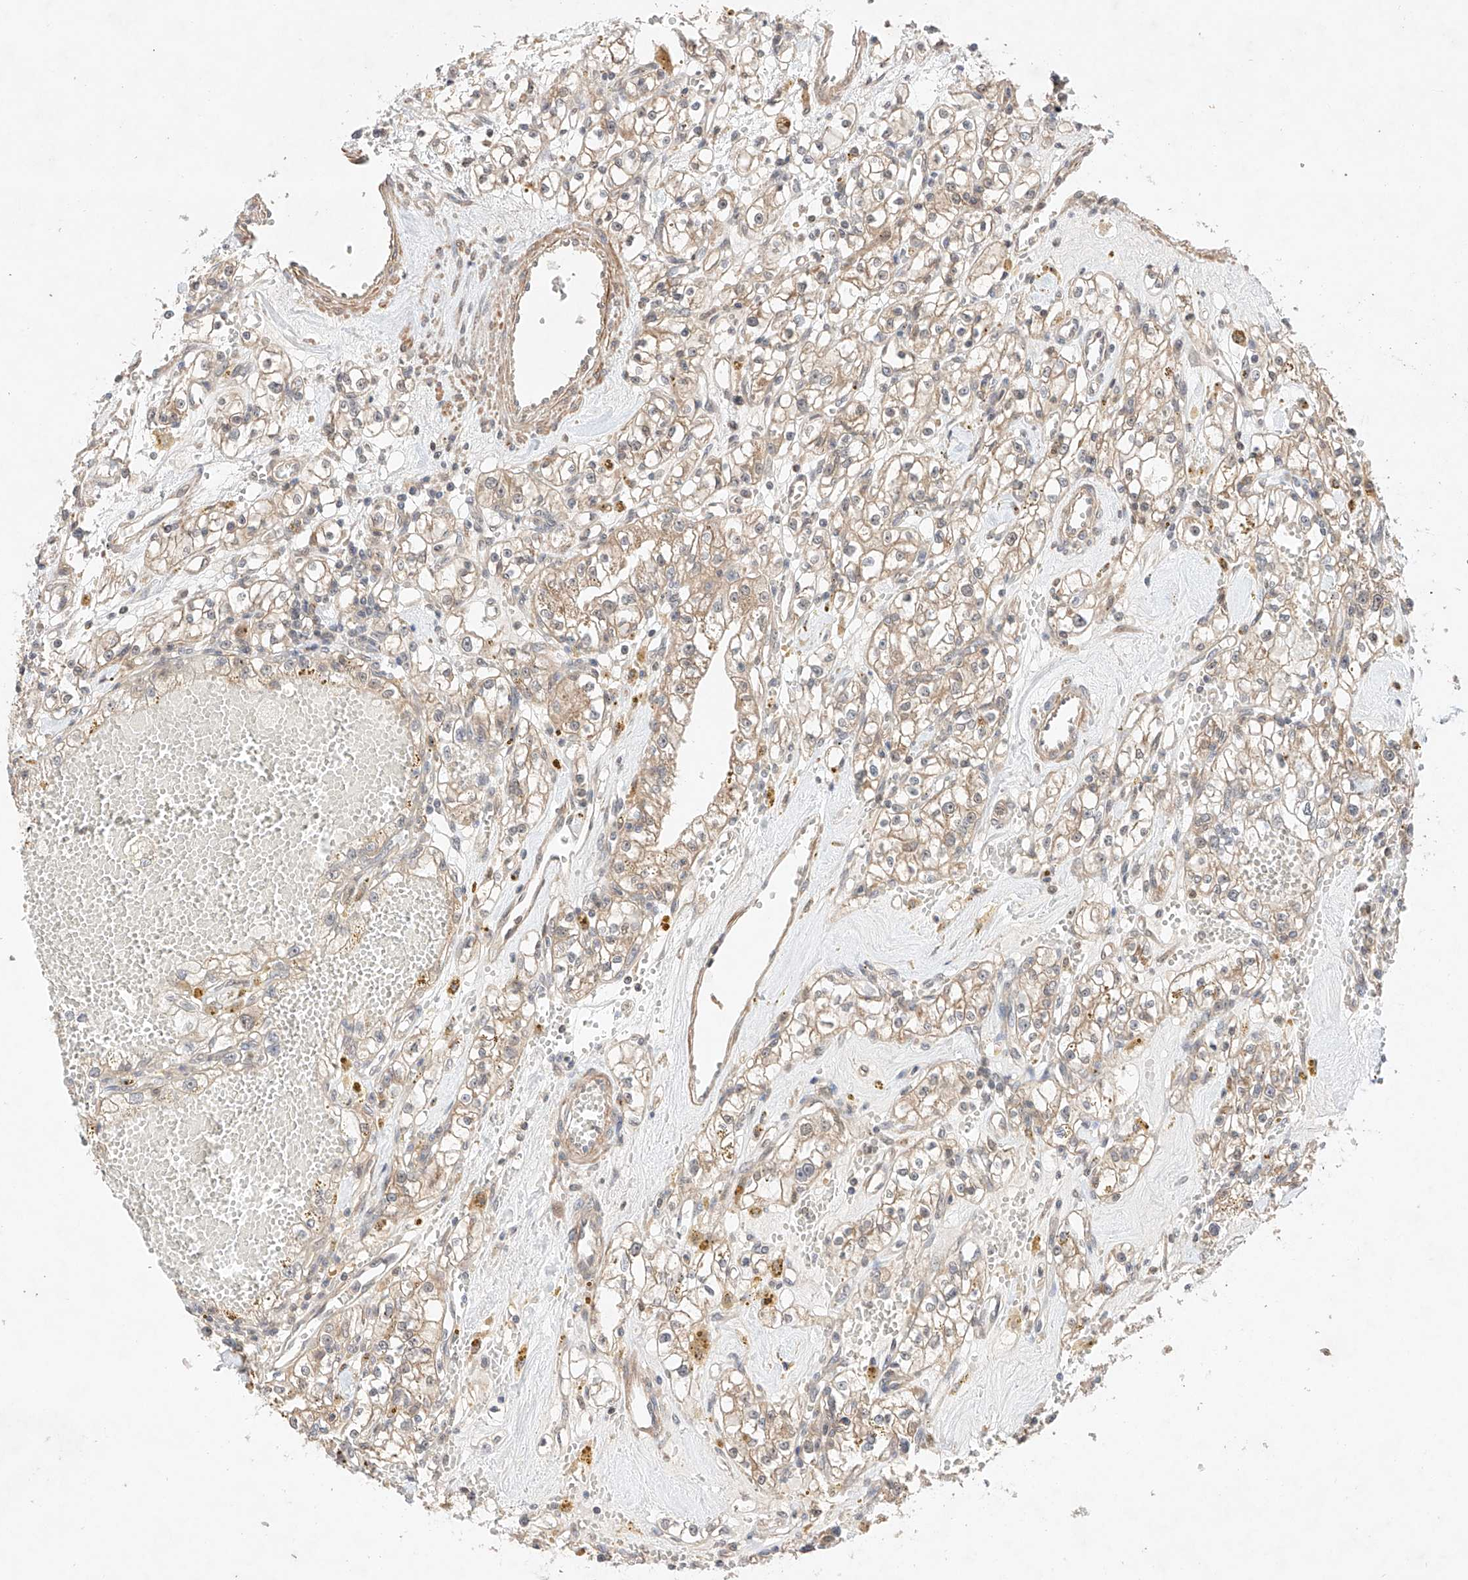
{"staining": {"intensity": "negative", "quantity": "none", "location": "none"}, "tissue": "renal cancer", "cell_type": "Tumor cells", "image_type": "cancer", "snomed": [{"axis": "morphology", "description": "Adenocarcinoma, NOS"}, {"axis": "topography", "description": "Kidney"}], "caption": "Adenocarcinoma (renal) was stained to show a protein in brown. There is no significant staining in tumor cells.", "gene": "TSR2", "patient": {"sex": "male", "age": 56}}